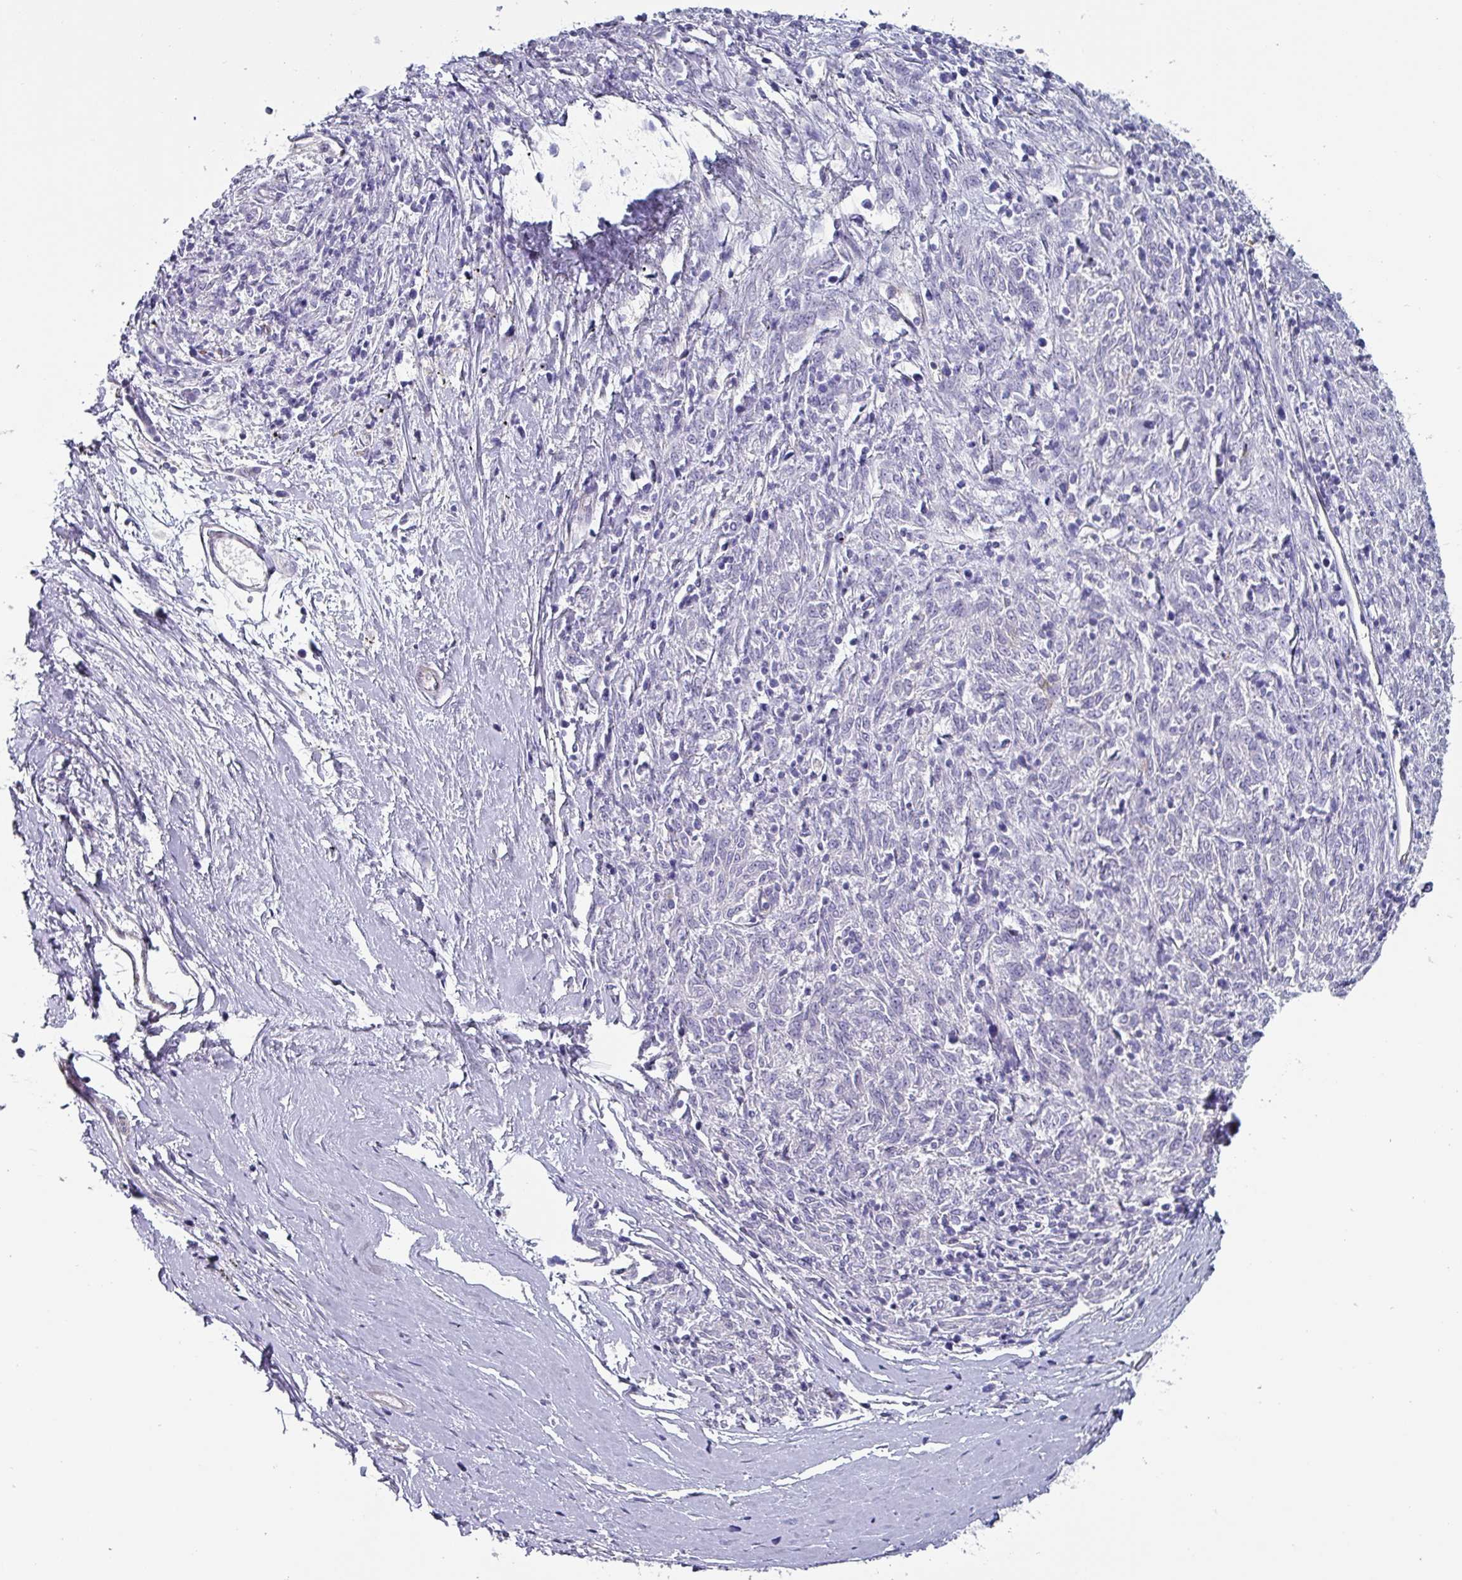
{"staining": {"intensity": "negative", "quantity": "none", "location": "none"}, "tissue": "melanoma", "cell_type": "Tumor cells", "image_type": "cancer", "snomed": [{"axis": "morphology", "description": "Malignant melanoma, NOS"}, {"axis": "topography", "description": "Skin"}], "caption": "Immunohistochemical staining of melanoma displays no significant expression in tumor cells. (DAB IHC, high magnification).", "gene": "ZNF816-ZNF321P", "patient": {"sex": "female", "age": 72}}